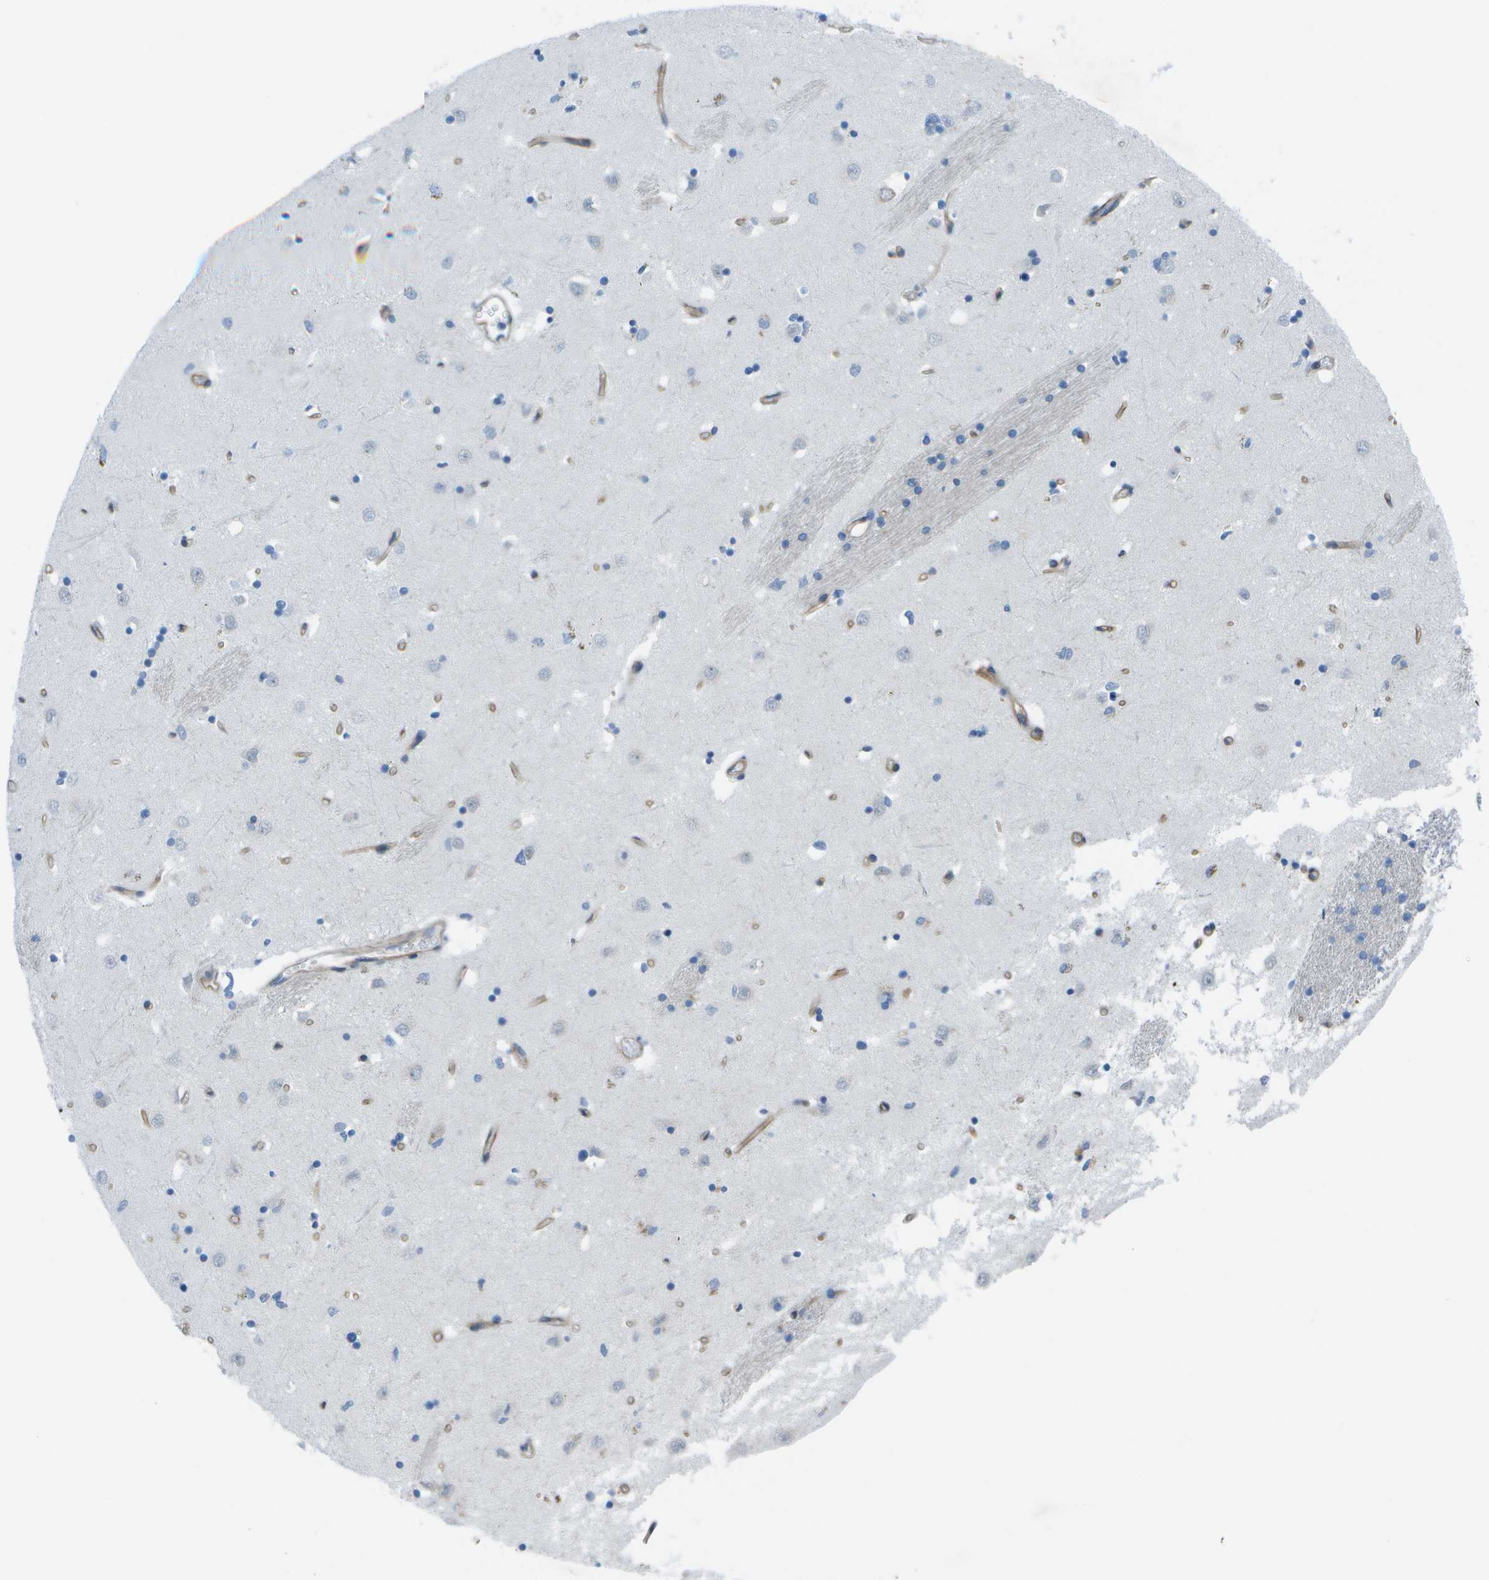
{"staining": {"intensity": "negative", "quantity": "none", "location": "none"}, "tissue": "caudate", "cell_type": "Glial cells", "image_type": "normal", "snomed": [{"axis": "morphology", "description": "Normal tissue, NOS"}, {"axis": "topography", "description": "Lateral ventricle wall"}], "caption": "This is a histopathology image of immunohistochemistry (IHC) staining of normal caudate, which shows no expression in glial cells. (Brightfield microscopy of DAB (3,3'-diaminobenzidine) immunohistochemistry (IHC) at high magnification).", "gene": "SORBS3", "patient": {"sex": "female", "age": 19}}